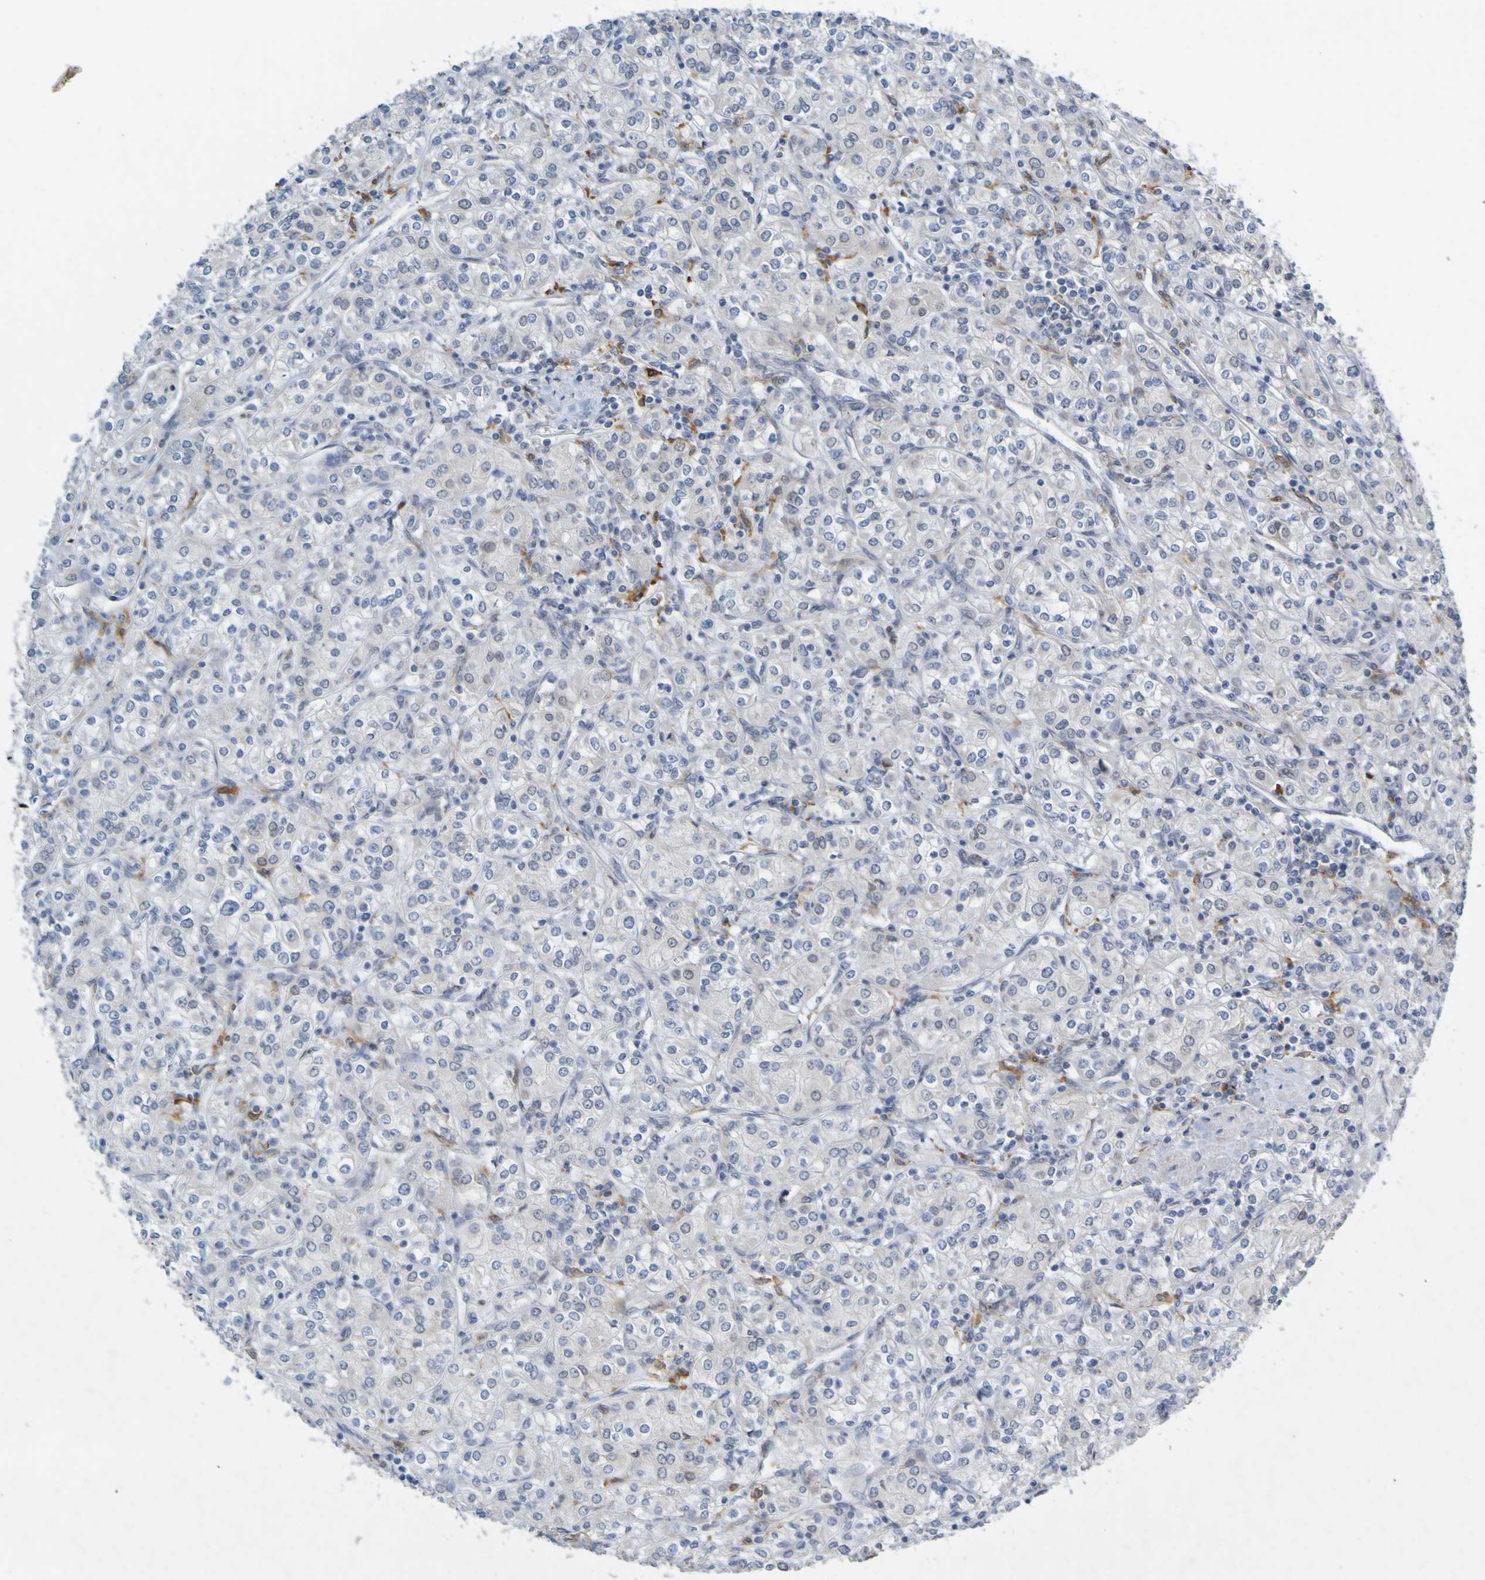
{"staining": {"intensity": "negative", "quantity": "none", "location": "none"}, "tissue": "renal cancer", "cell_type": "Tumor cells", "image_type": "cancer", "snomed": [{"axis": "morphology", "description": "Adenocarcinoma, NOS"}, {"axis": "topography", "description": "Kidney"}], "caption": "Renal adenocarcinoma was stained to show a protein in brown. There is no significant staining in tumor cells. (DAB immunohistochemistry (IHC) visualized using brightfield microscopy, high magnification).", "gene": "LILRB5", "patient": {"sex": "male", "age": 77}}